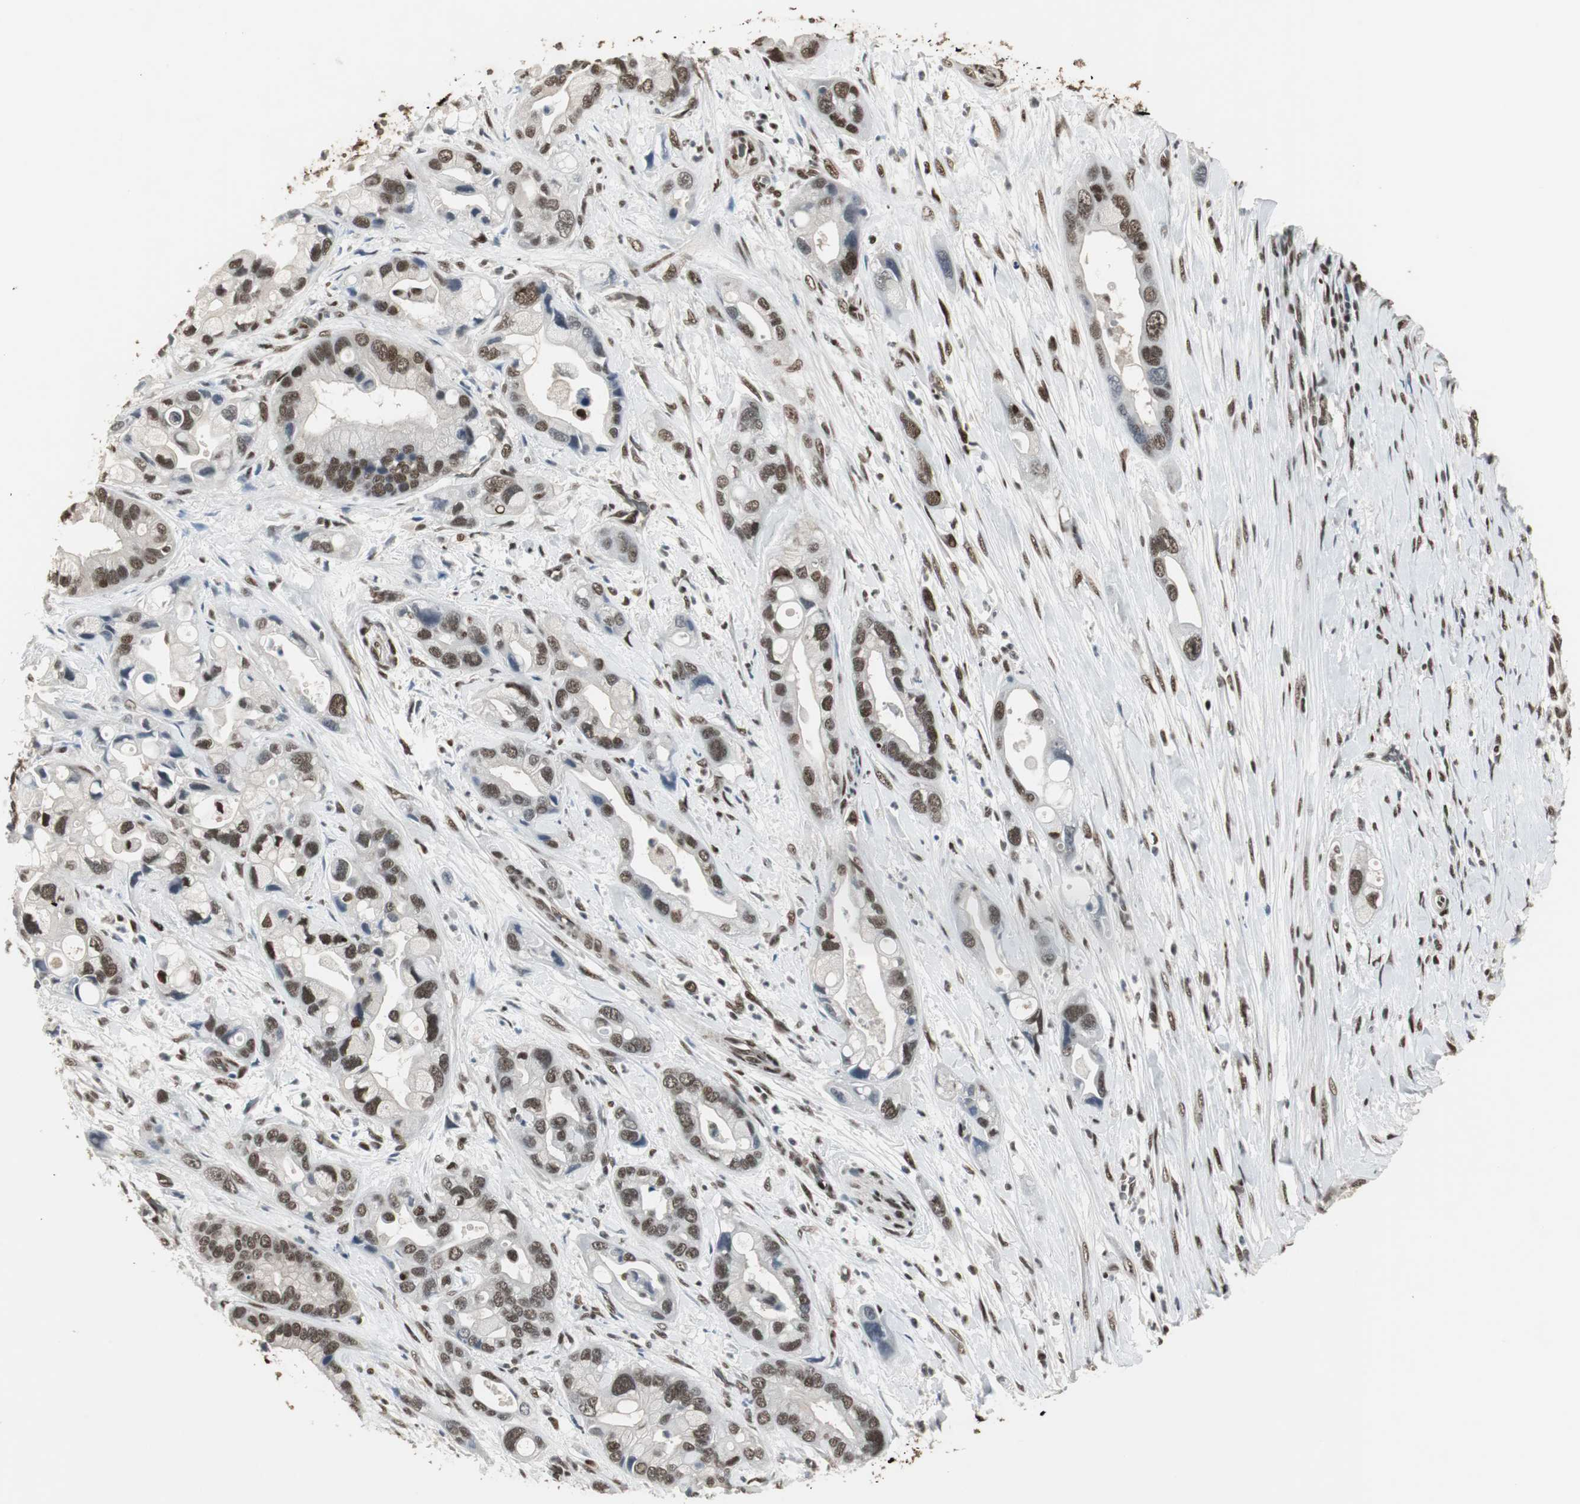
{"staining": {"intensity": "moderate", "quantity": ">75%", "location": "nuclear"}, "tissue": "pancreatic cancer", "cell_type": "Tumor cells", "image_type": "cancer", "snomed": [{"axis": "morphology", "description": "Adenocarcinoma, NOS"}, {"axis": "topography", "description": "Pancreas"}], "caption": "Moderate nuclear expression for a protein is present in about >75% of tumor cells of adenocarcinoma (pancreatic) using IHC.", "gene": "TAF5", "patient": {"sex": "female", "age": 77}}